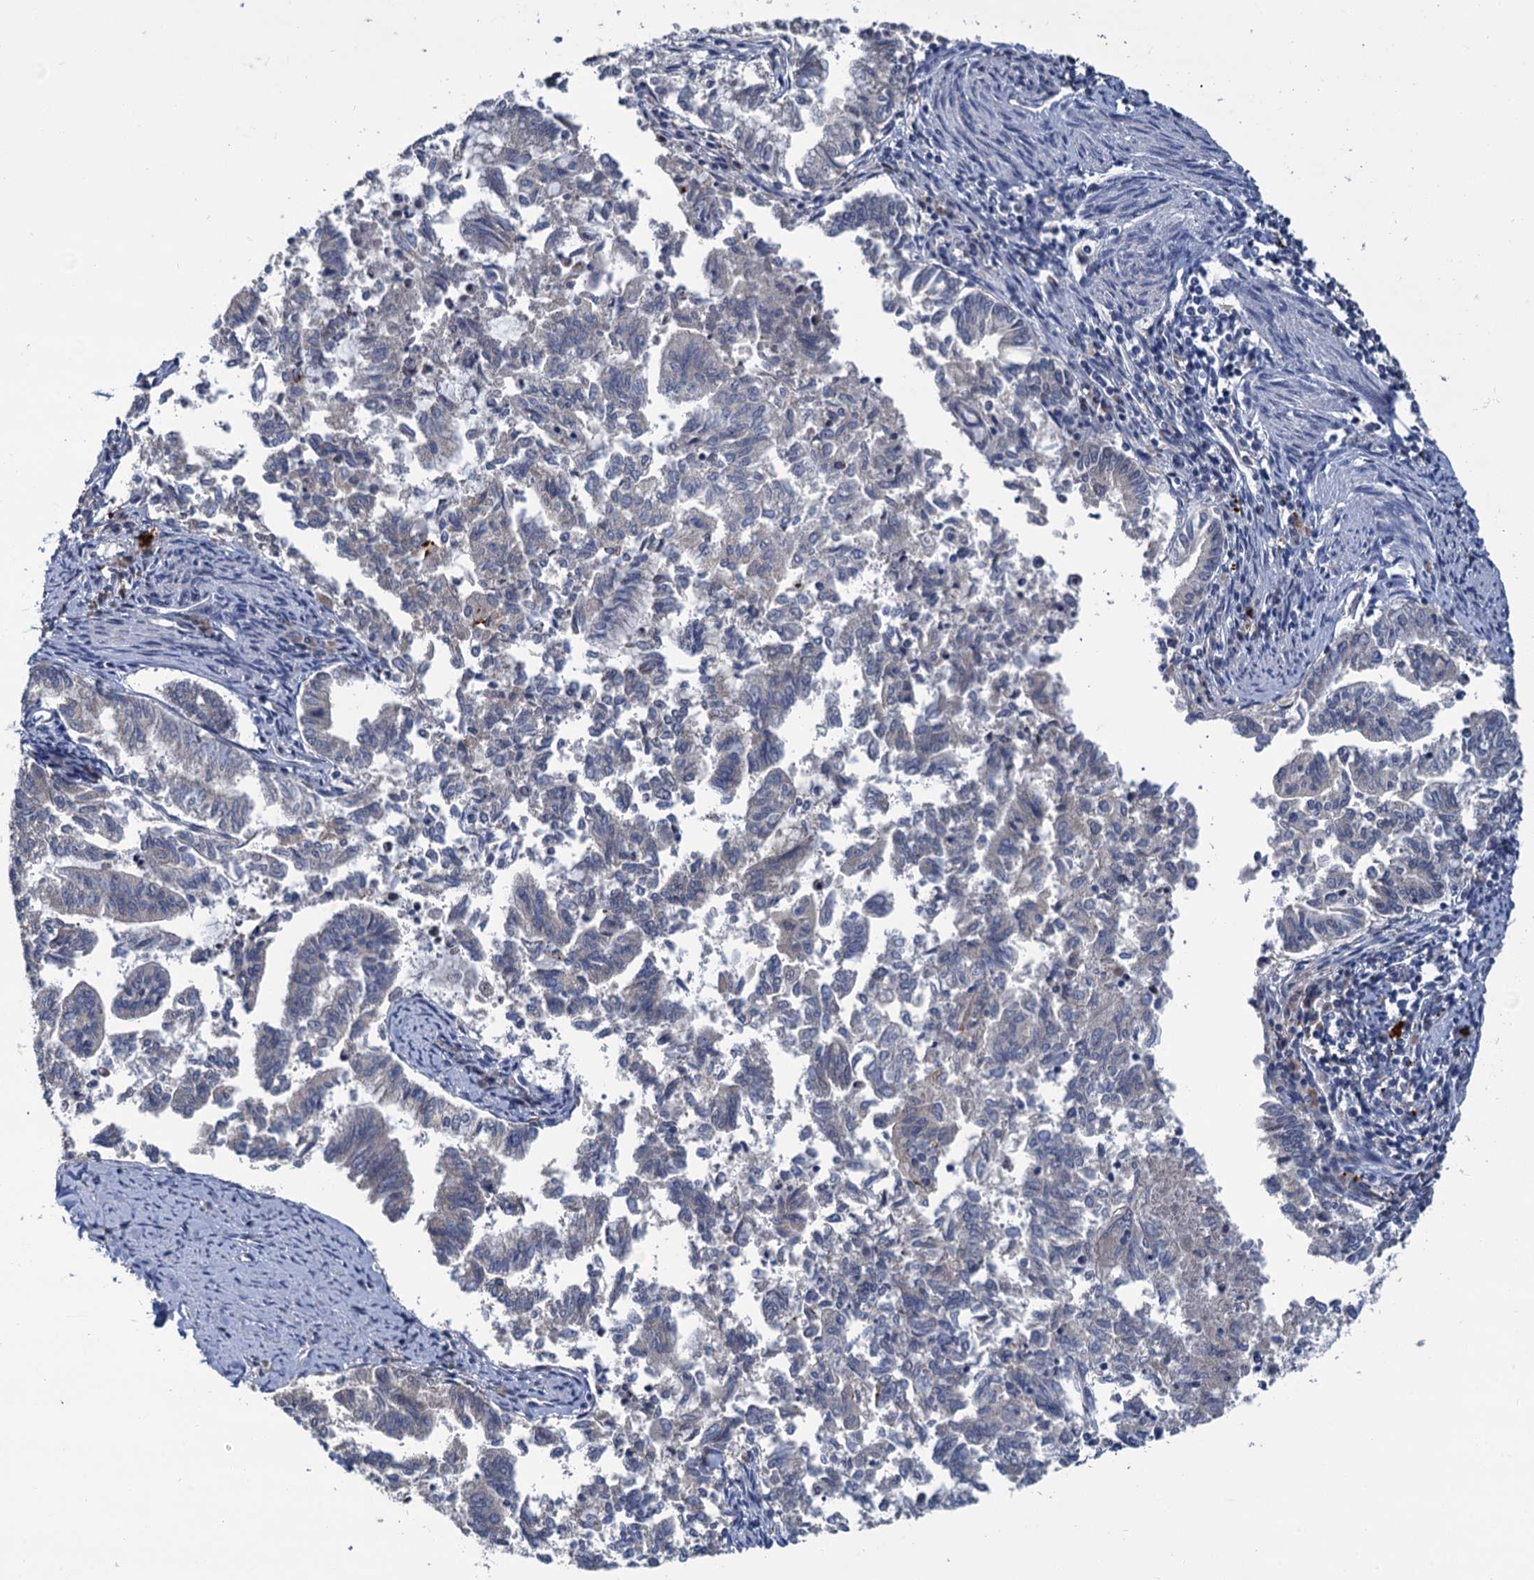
{"staining": {"intensity": "negative", "quantity": "none", "location": "none"}, "tissue": "endometrial cancer", "cell_type": "Tumor cells", "image_type": "cancer", "snomed": [{"axis": "morphology", "description": "Adenocarcinoma, NOS"}, {"axis": "topography", "description": "Endometrium"}], "caption": "This is an immunohistochemistry micrograph of endometrial cancer. There is no expression in tumor cells.", "gene": "ANKRD42", "patient": {"sex": "female", "age": 79}}